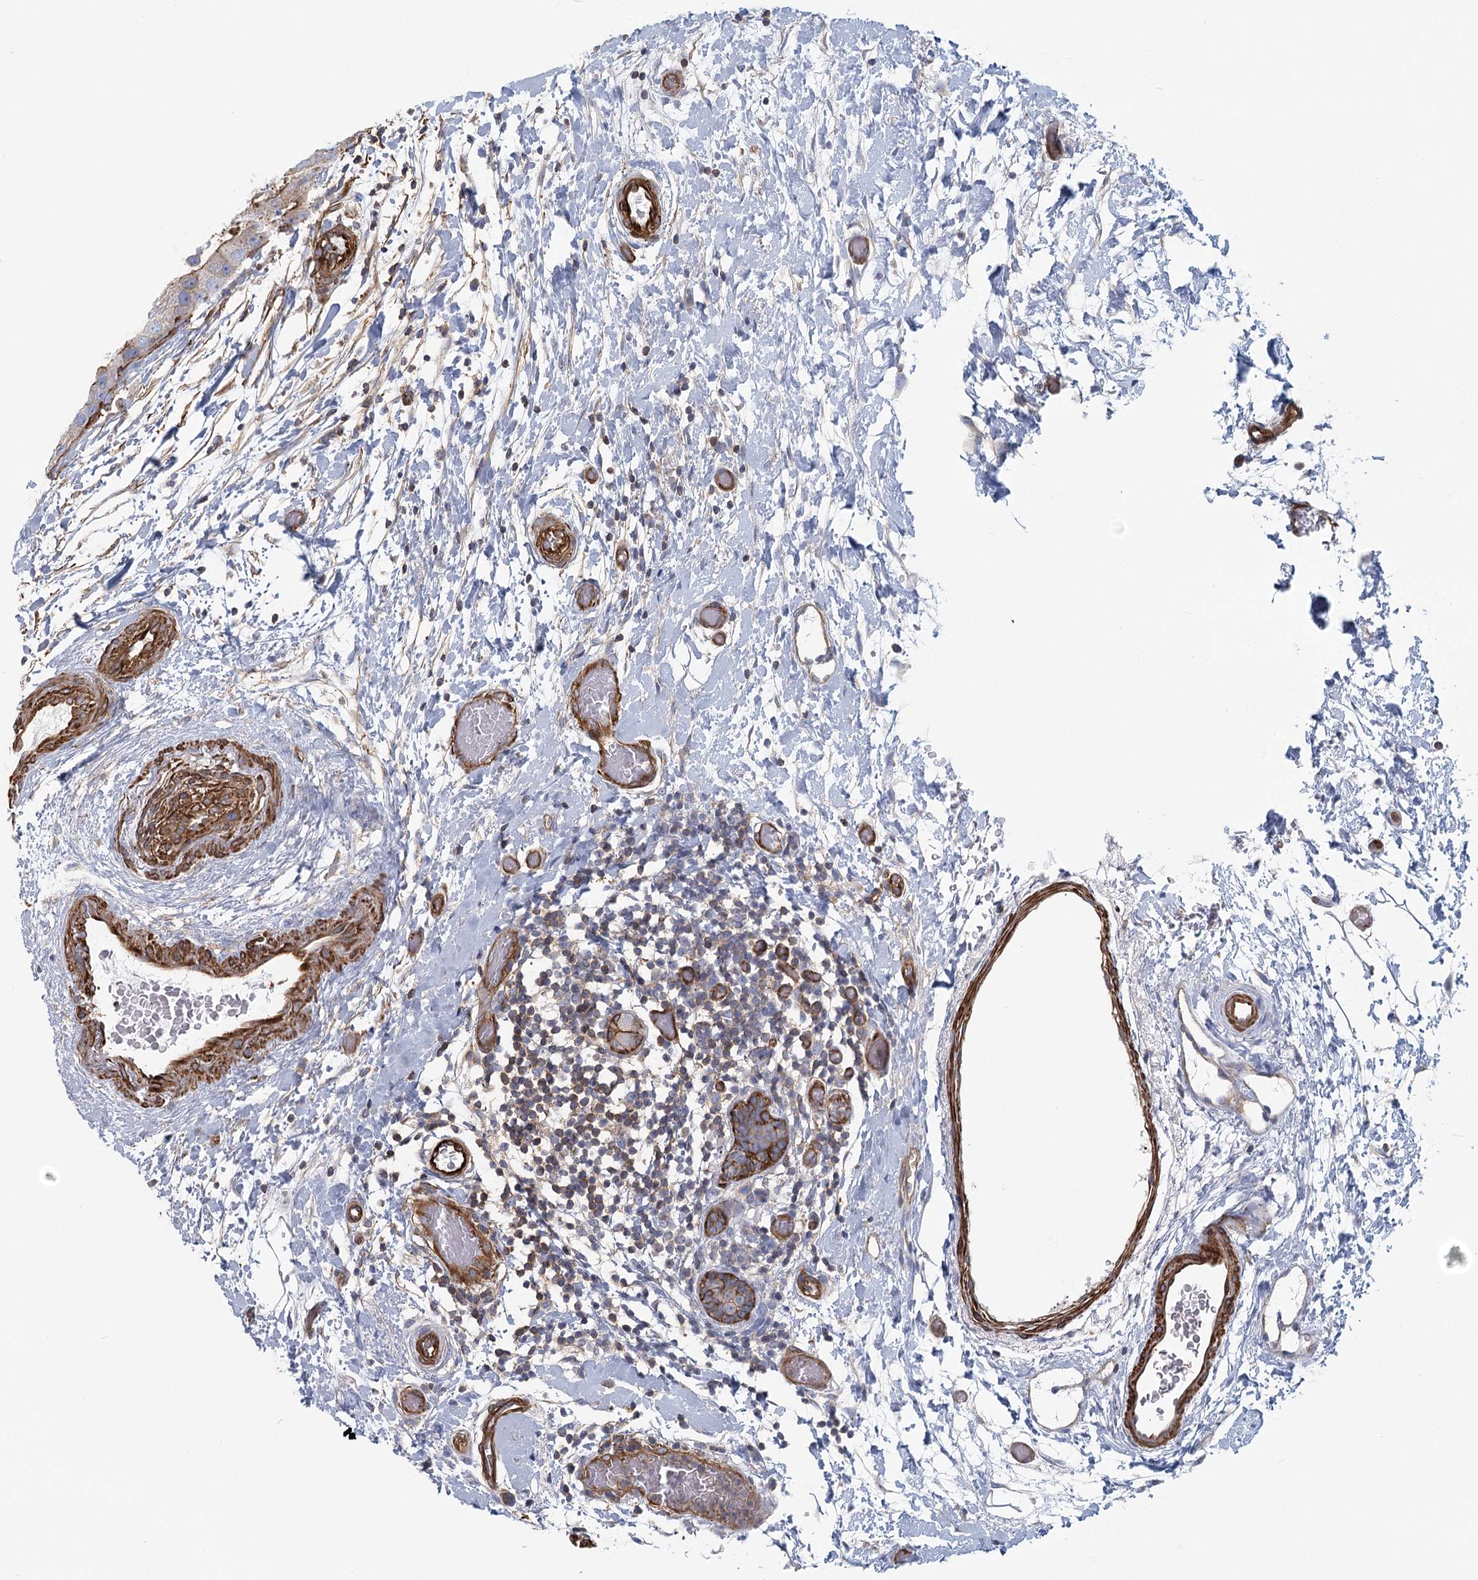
{"staining": {"intensity": "moderate", "quantity": ">75%", "location": "cytoplasmic/membranous"}, "tissue": "breast cancer", "cell_type": "Tumor cells", "image_type": "cancer", "snomed": [{"axis": "morphology", "description": "Duct carcinoma"}, {"axis": "topography", "description": "Breast"}], "caption": "Immunohistochemical staining of breast cancer demonstrates moderate cytoplasmic/membranous protein staining in approximately >75% of tumor cells.", "gene": "IFT46", "patient": {"sex": "female", "age": 62}}